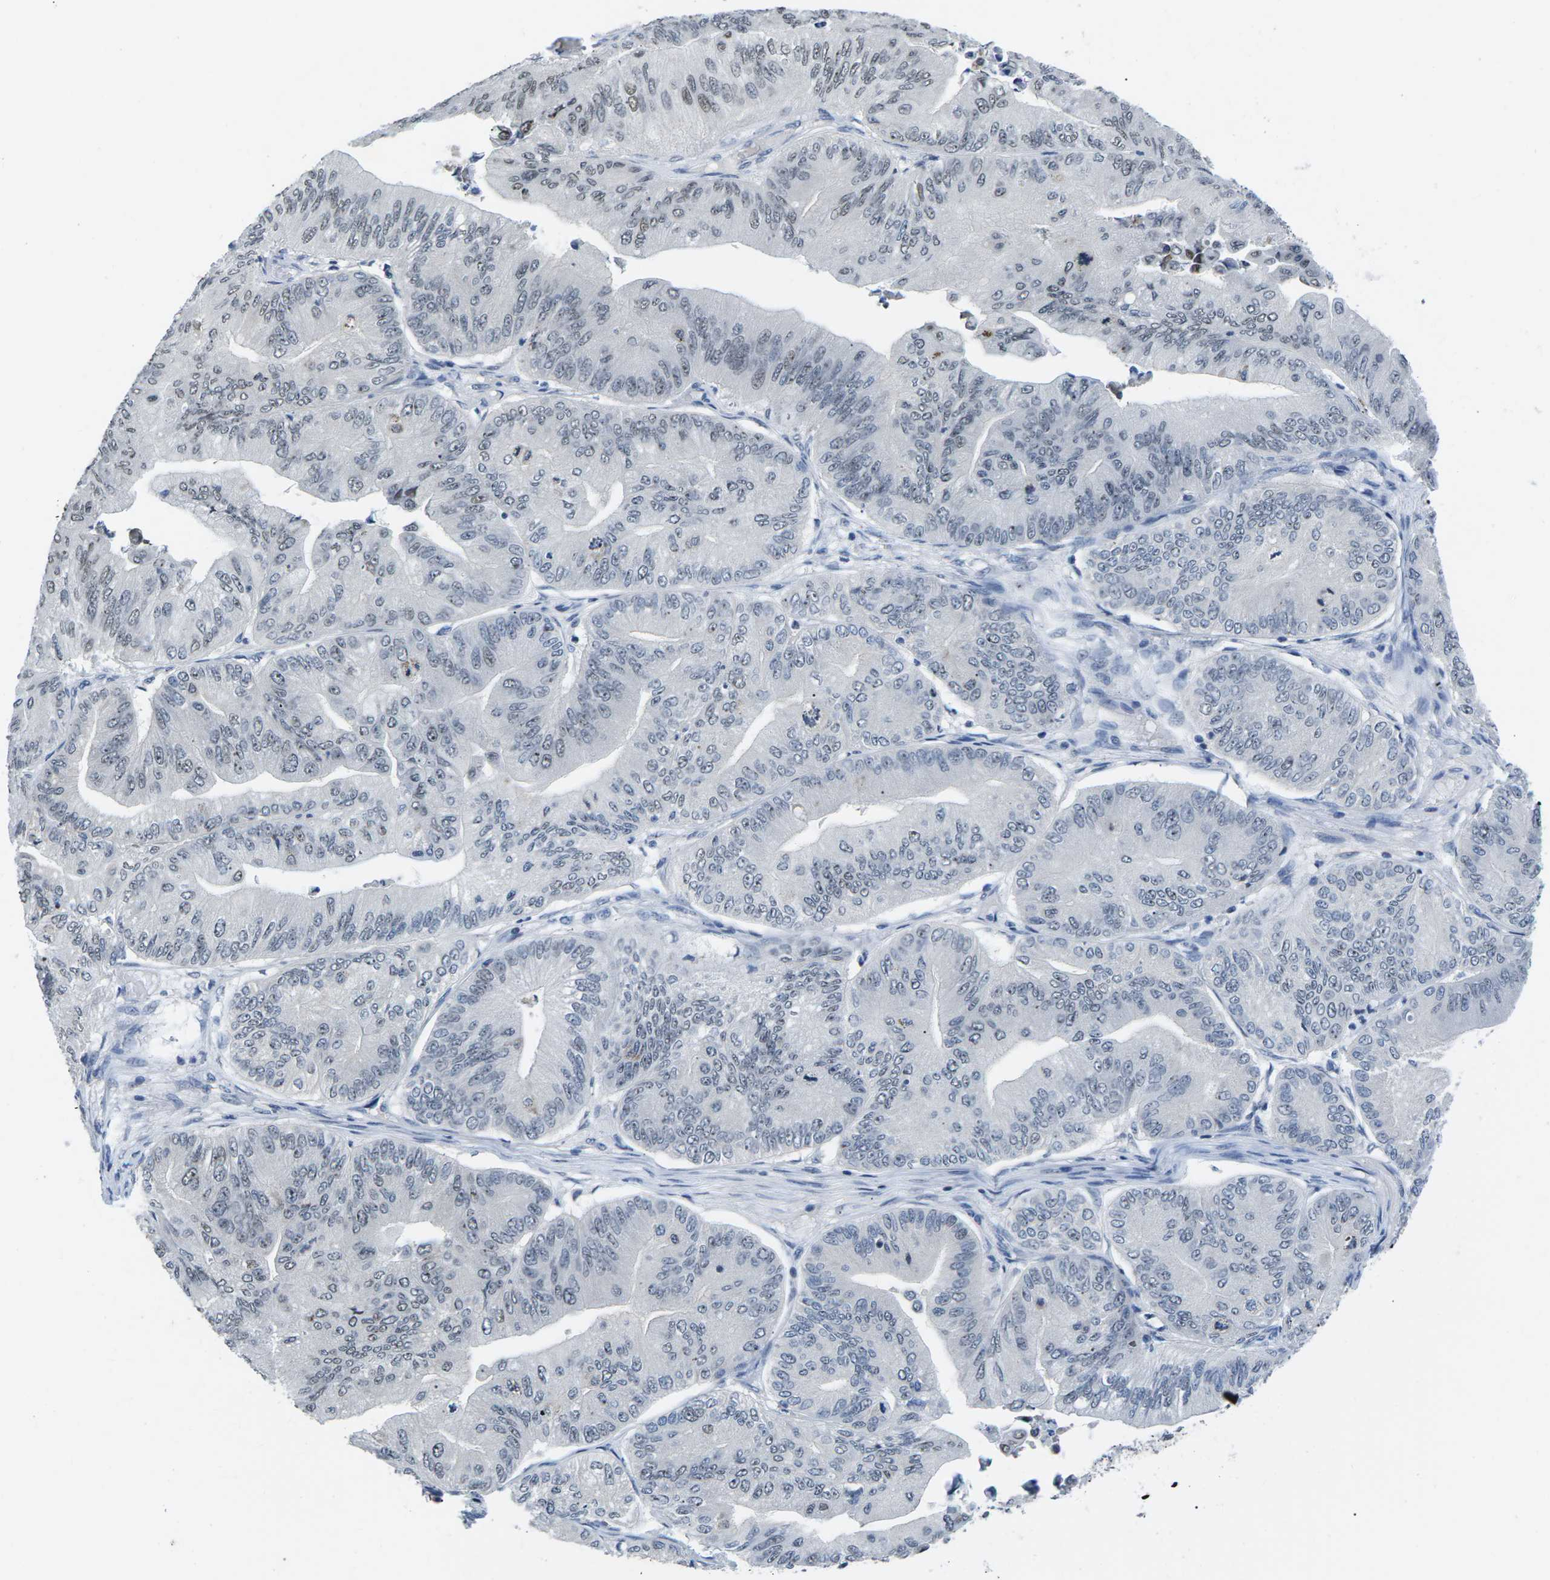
{"staining": {"intensity": "negative", "quantity": "none", "location": "none"}, "tissue": "ovarian cancer", "cell_type": "Tumor cells", "image_type": "cancer", "snomed": [{"axis": "morphology", "description": "Cystadenocarcinoma, mucinous, NOS"}, {"axis": "topography", "description": "Ovary"}], "caption": "Tumor cells show no significant protein staining in ovarian cancer (mucinous cystadenocarcinoma).", "gene": "NSRP1", "patient": {"sex": "female", "age": 61}}